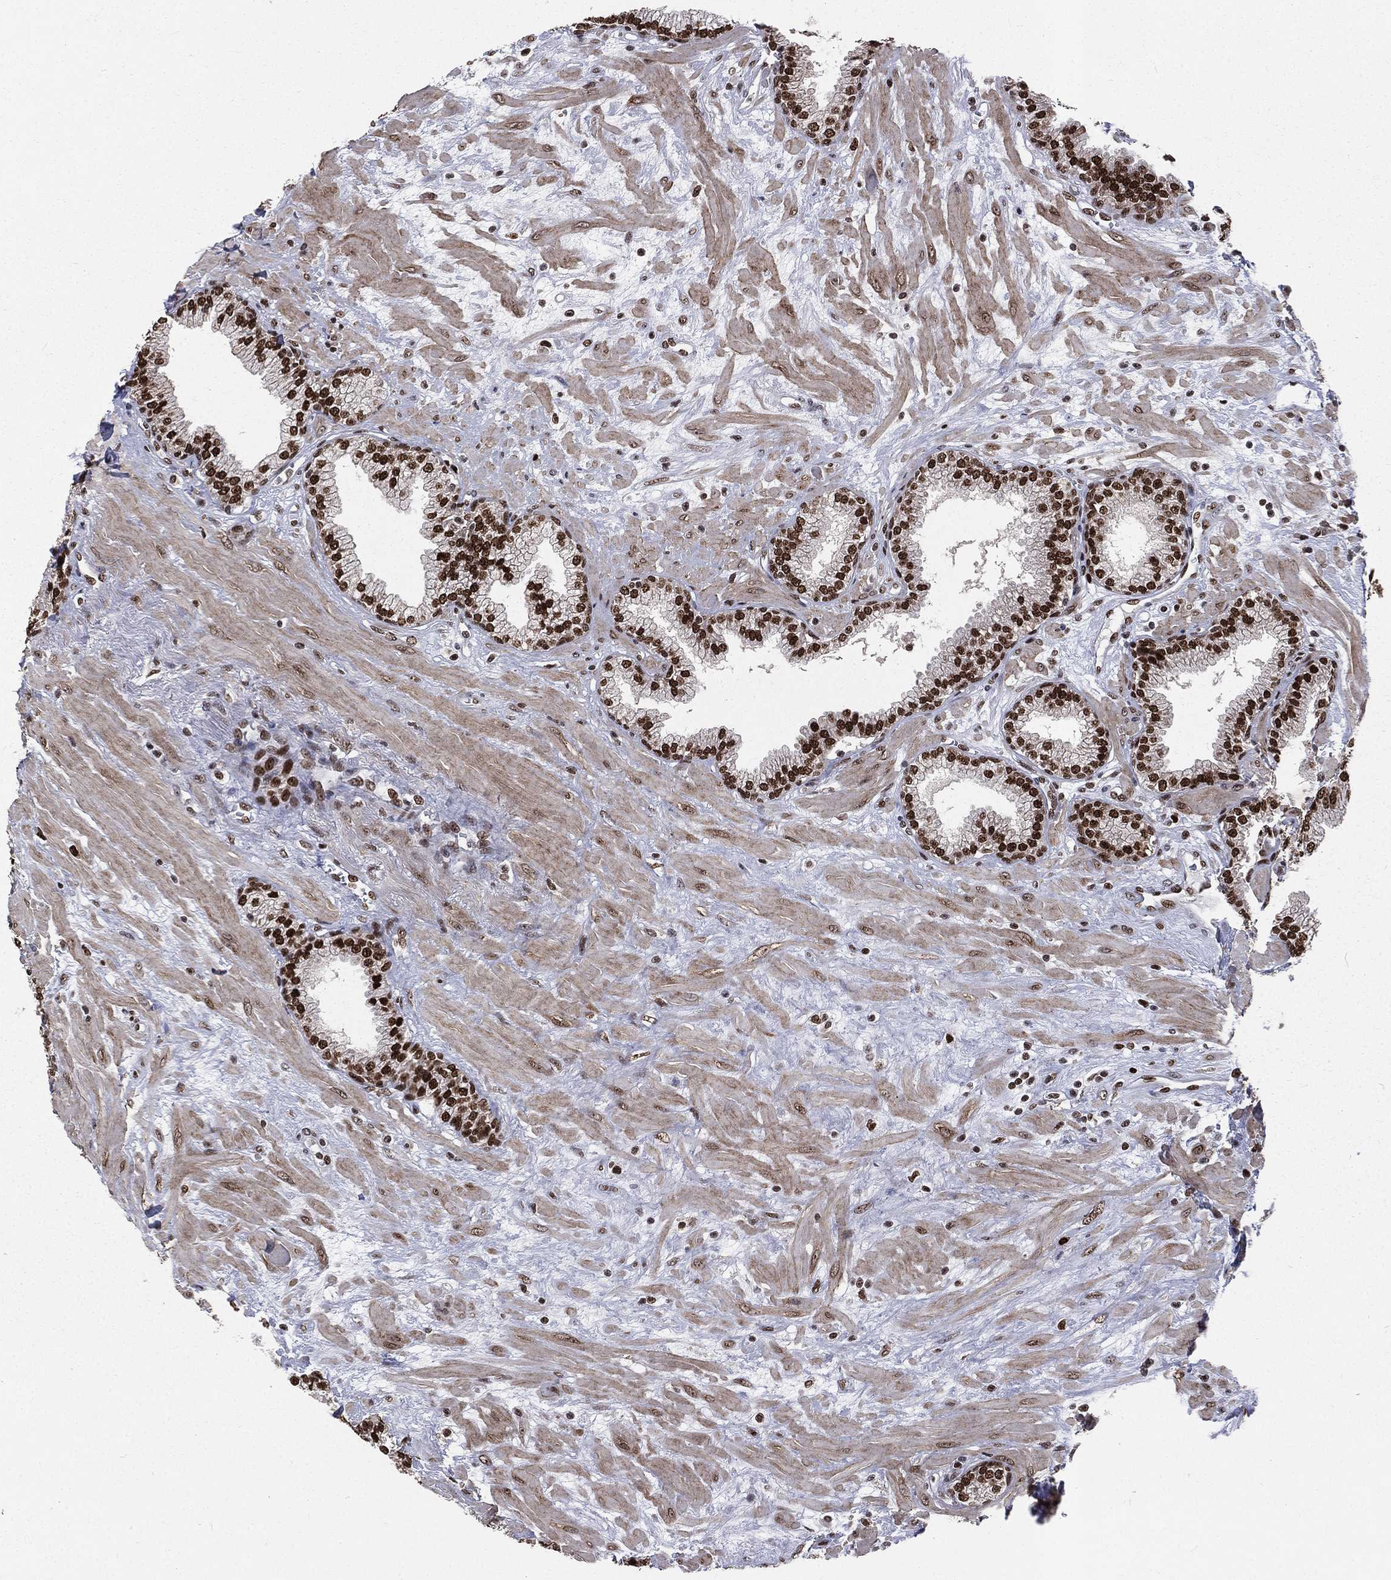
{"staining": {"intensity": "strong", "quantity": ">75%", "location": "nuclear"}, "tissue": "prostate", "cell_type": "Glandular cells", "image_type": "normal", "snomed": [{"axis": "morphology", "description": "Normal tissue, NOS"}, {"axis": "topography", "description": "Prostate"}], "caption": "Benign prostate reveals strong nuclear staining in approximately >75% of glandular cells, visualized by immunohistochemistry.", "gene": "POLB", "patient": {"sex": "male", "age": 64}}